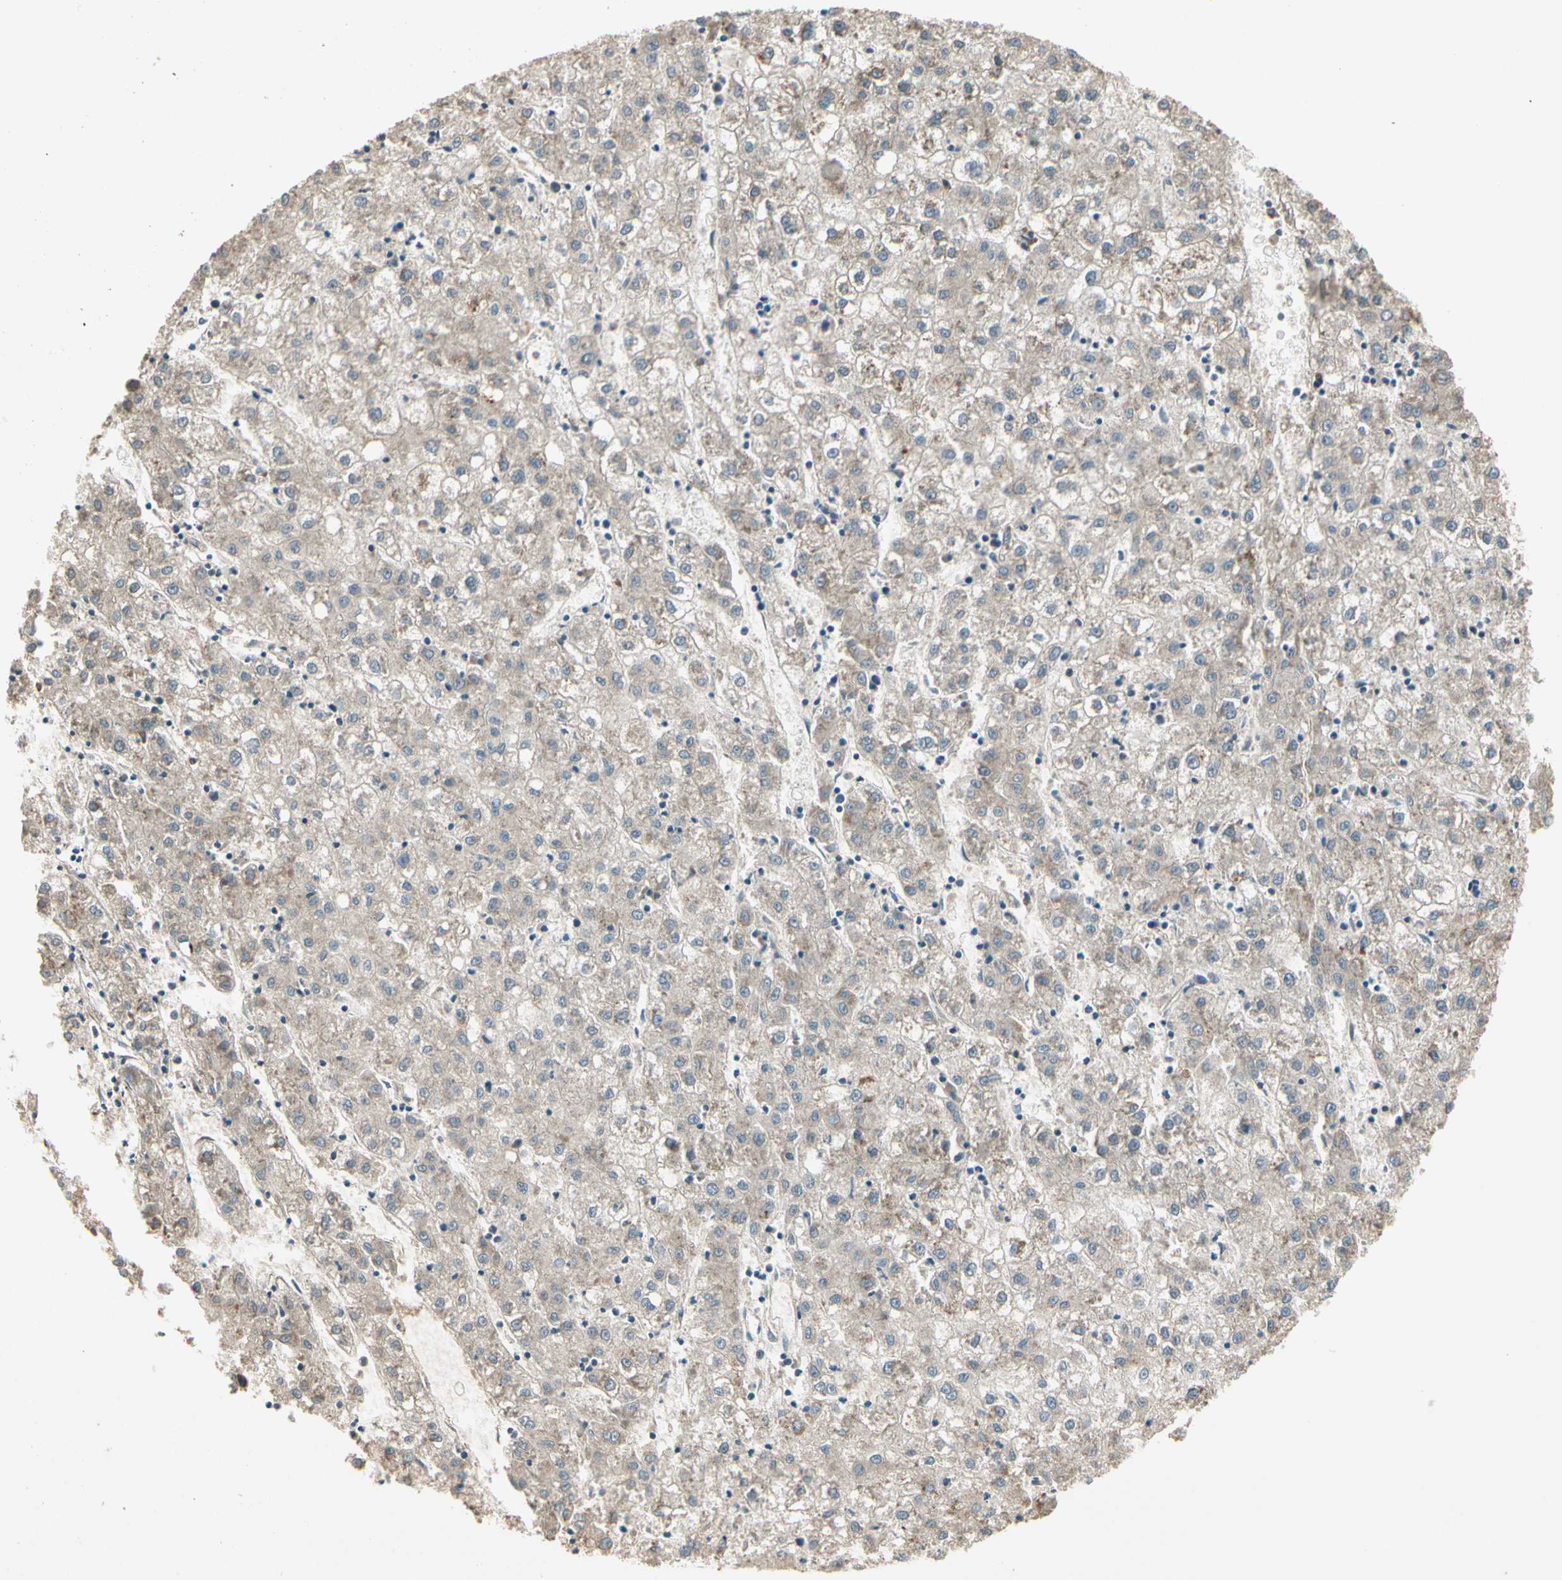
{"staining": {"intensity": "weak", "quantity": ">75%", "location": "cytoplasmic/membranous"}, "tissue": "liver cancer", "cell_type": "Tumor cells", "image_type": "cancer", "snomed": [{"axis": "morphology", "description": "Carcinoma, Hepatocellular, NOS"}, {"axis": "topography", "description": "Liver"}], "caption": "Weak cytoplasmic/membranous staining for a protein is appreciated in approximately >75% of tumor cells of liver cancer using immunohistochemistry (IHC).", "gene": "ACVR1", "patient": {"sex": "male", "age": 72}}